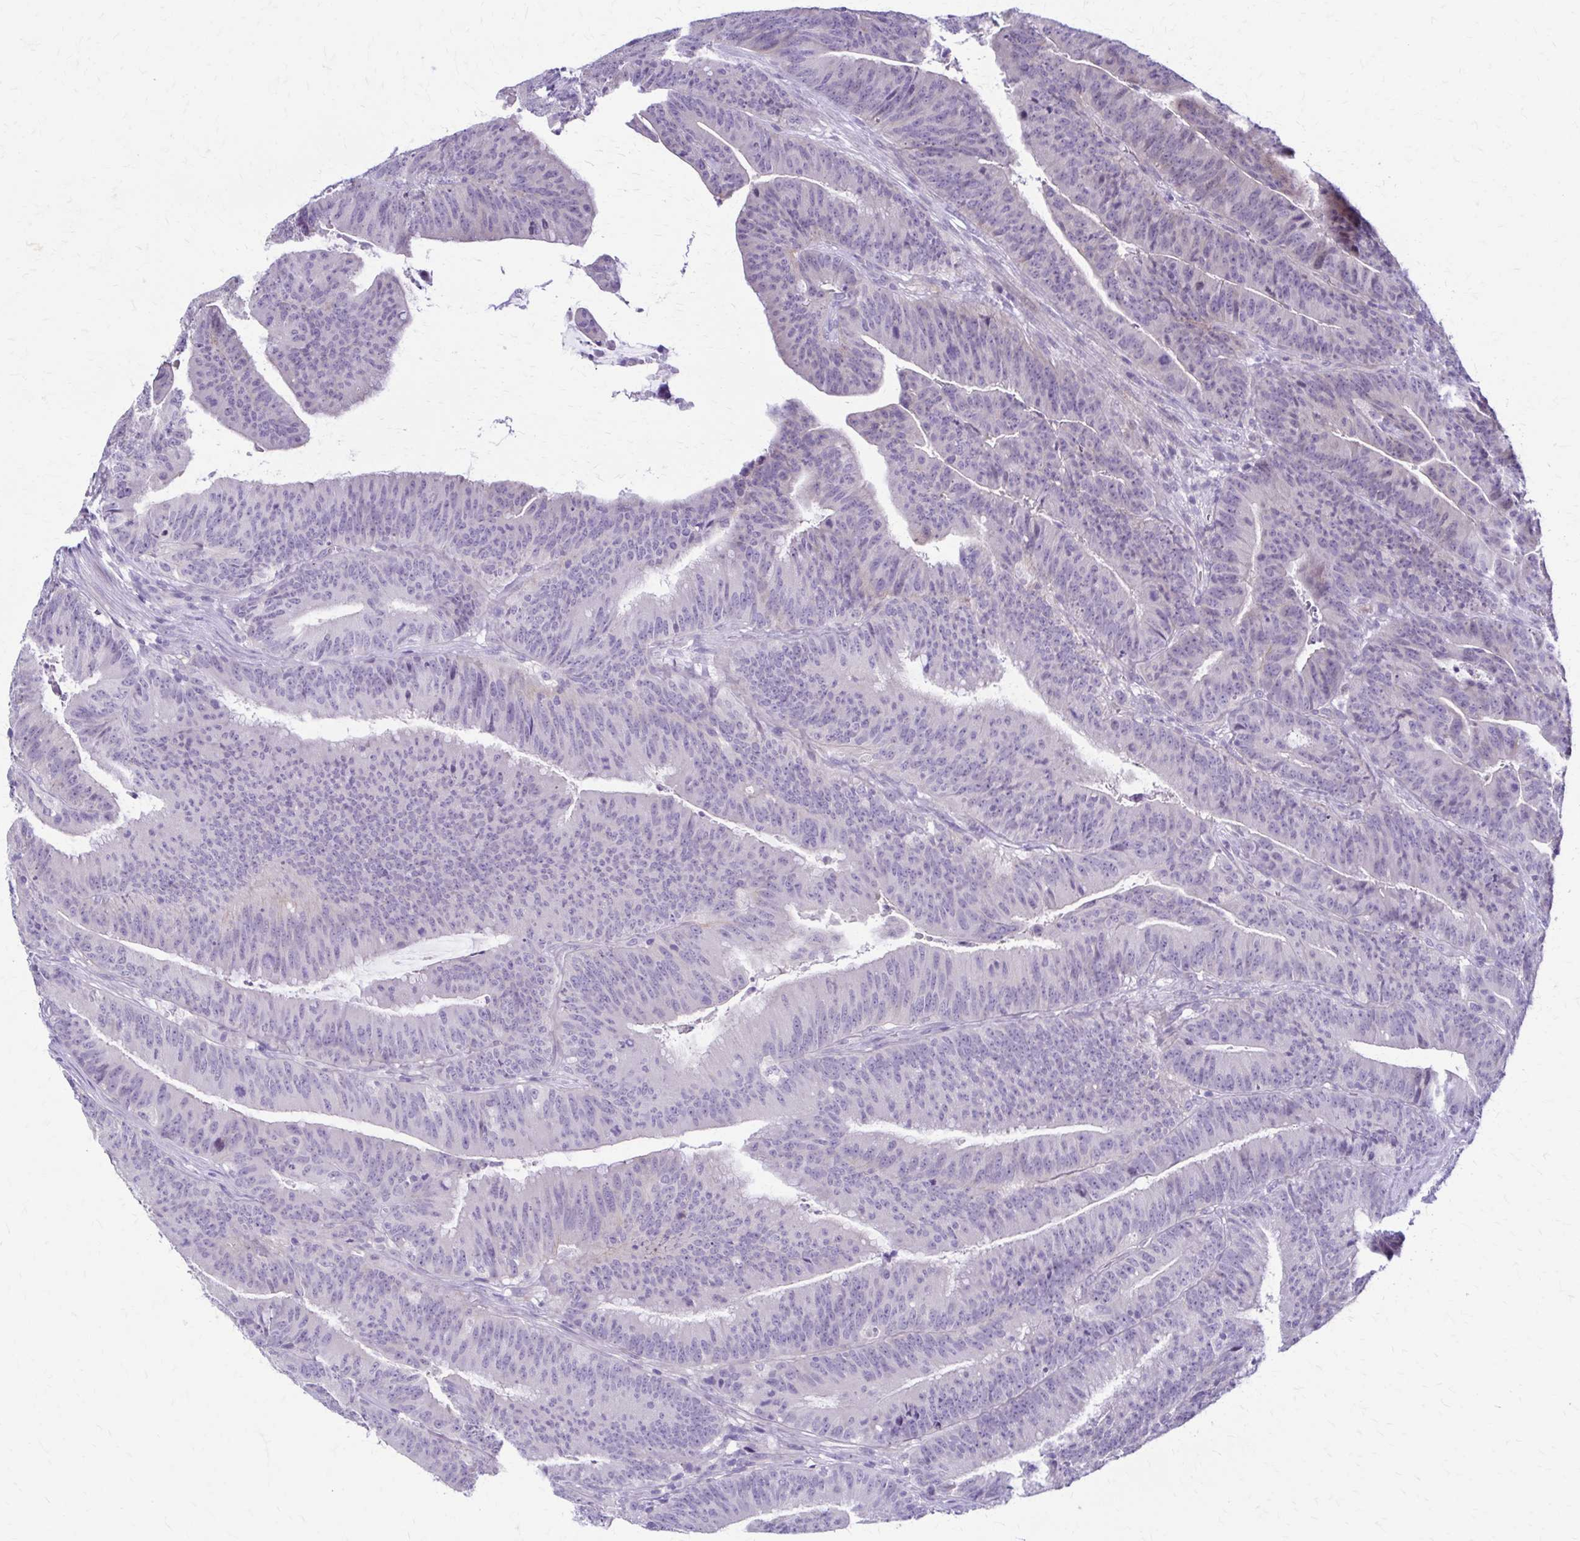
{"staining": {"intensity": "negative", "quantity": "none", "location": "none"}, "tissue": "colorectal cancer", "cell_type": "Tumor cells", "image_type": "cancer", "snomed": [{"axis": "morphology", "description": "Adenocarcinoma, NOS"}, {"axis": "topography", "description": "Colon"}], "caption": "Human adenocarcinoma (colorectal) stained for a protein using immunohistochemistry (IHC) demonstrates no expression in tumor cells.", "gene": "RHOBTB2", "patient": {"sex": "female", "age": 78}}